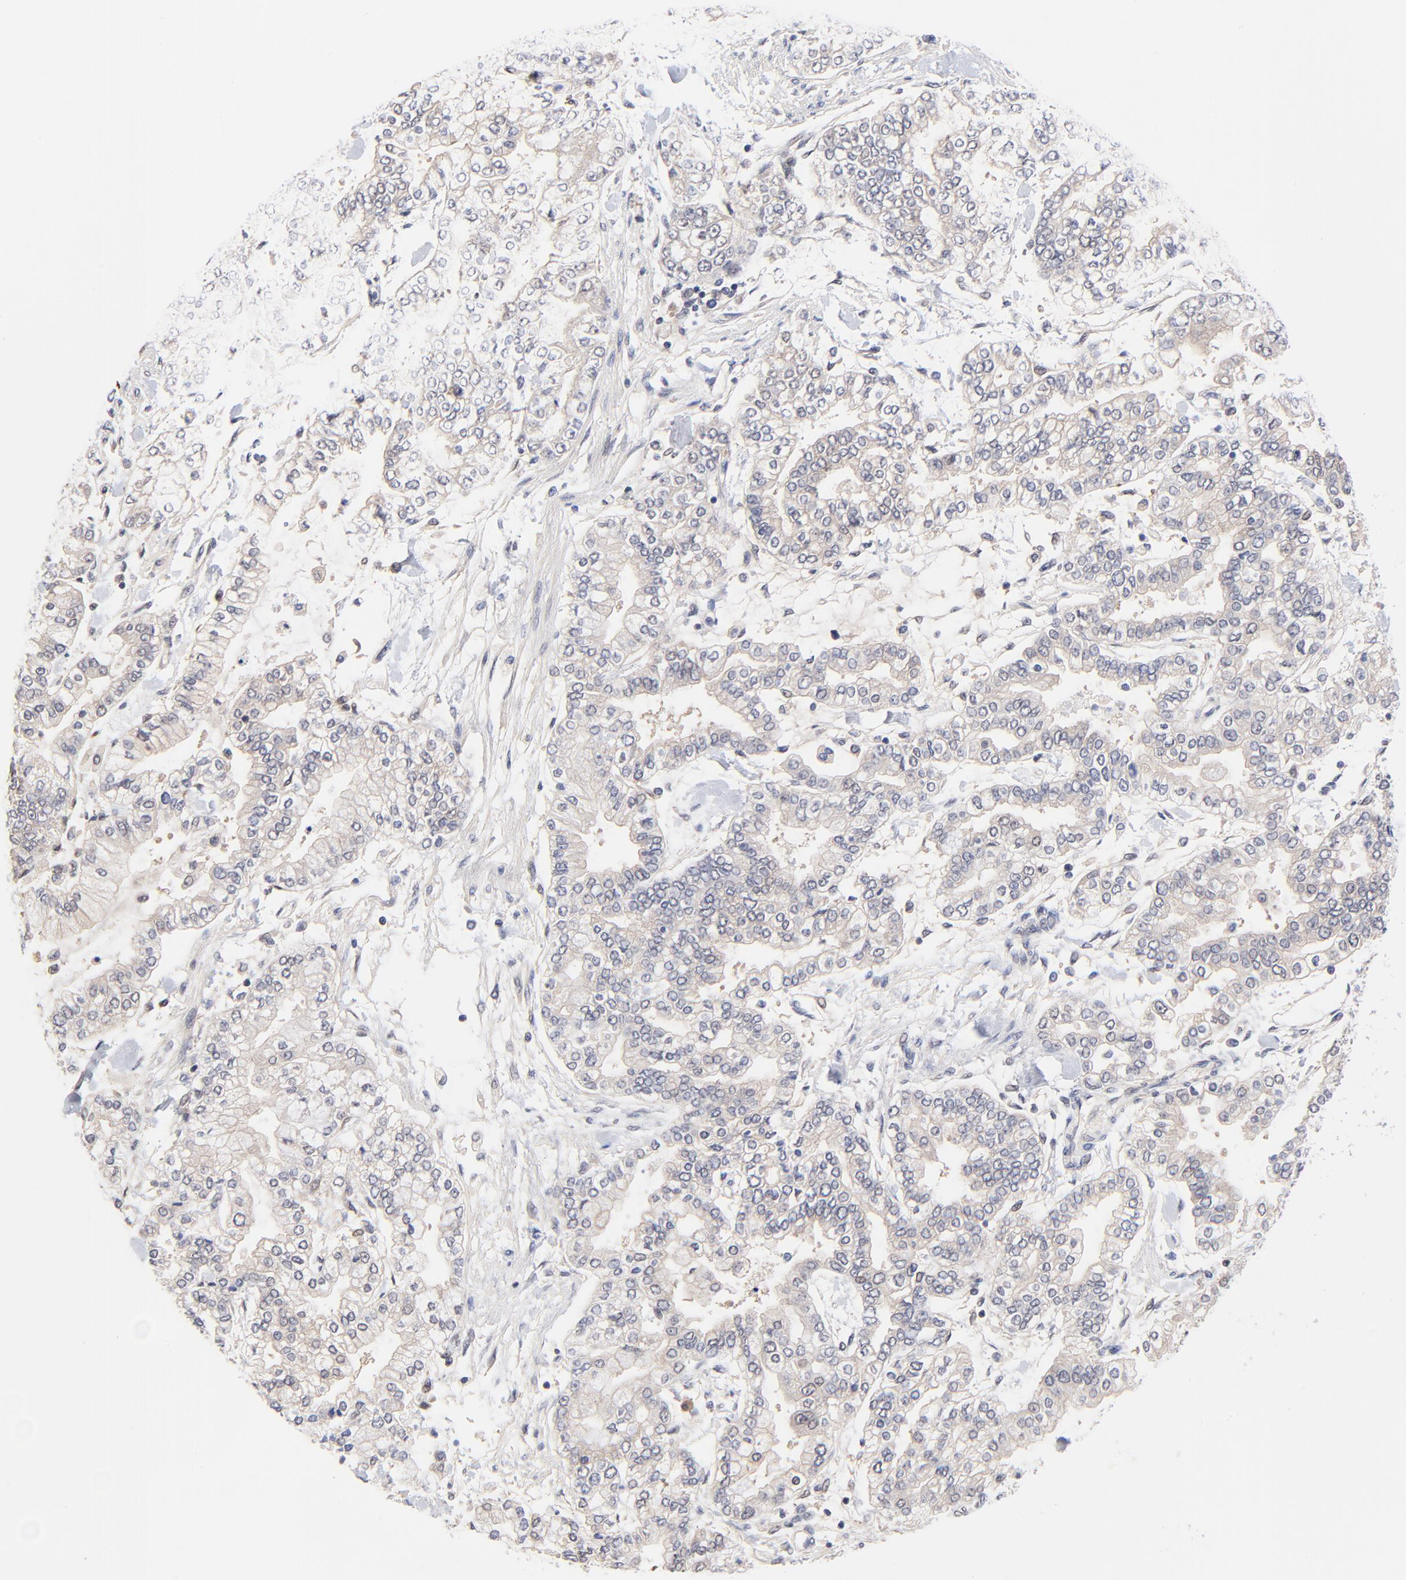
{"staining": {"intensity": "negative", "quantity": "none", "location": "none"}, "tissue": "stomach cancer", "cell_type": "Tumor cells", "image_type": "cancer", "snomed": [{"axis": "morphology", "description": "Normal tissue, NOS"}, {"axis": "morphology", "description": "Adenocarcinoma, NOS"}, {"axis": "topography", "description": "Stomach, upper"}, {"axis": "topography", "description": "Stomach"}], "caption": "DAB (3,3'-diaminobenzidine) immunohistochemical staining of human stomach cancer (adenocarcinoma) reveals no significant staining in tumor cells.", "gene": "TXNL1", "patient": {"sex": "male", "age": 76}}